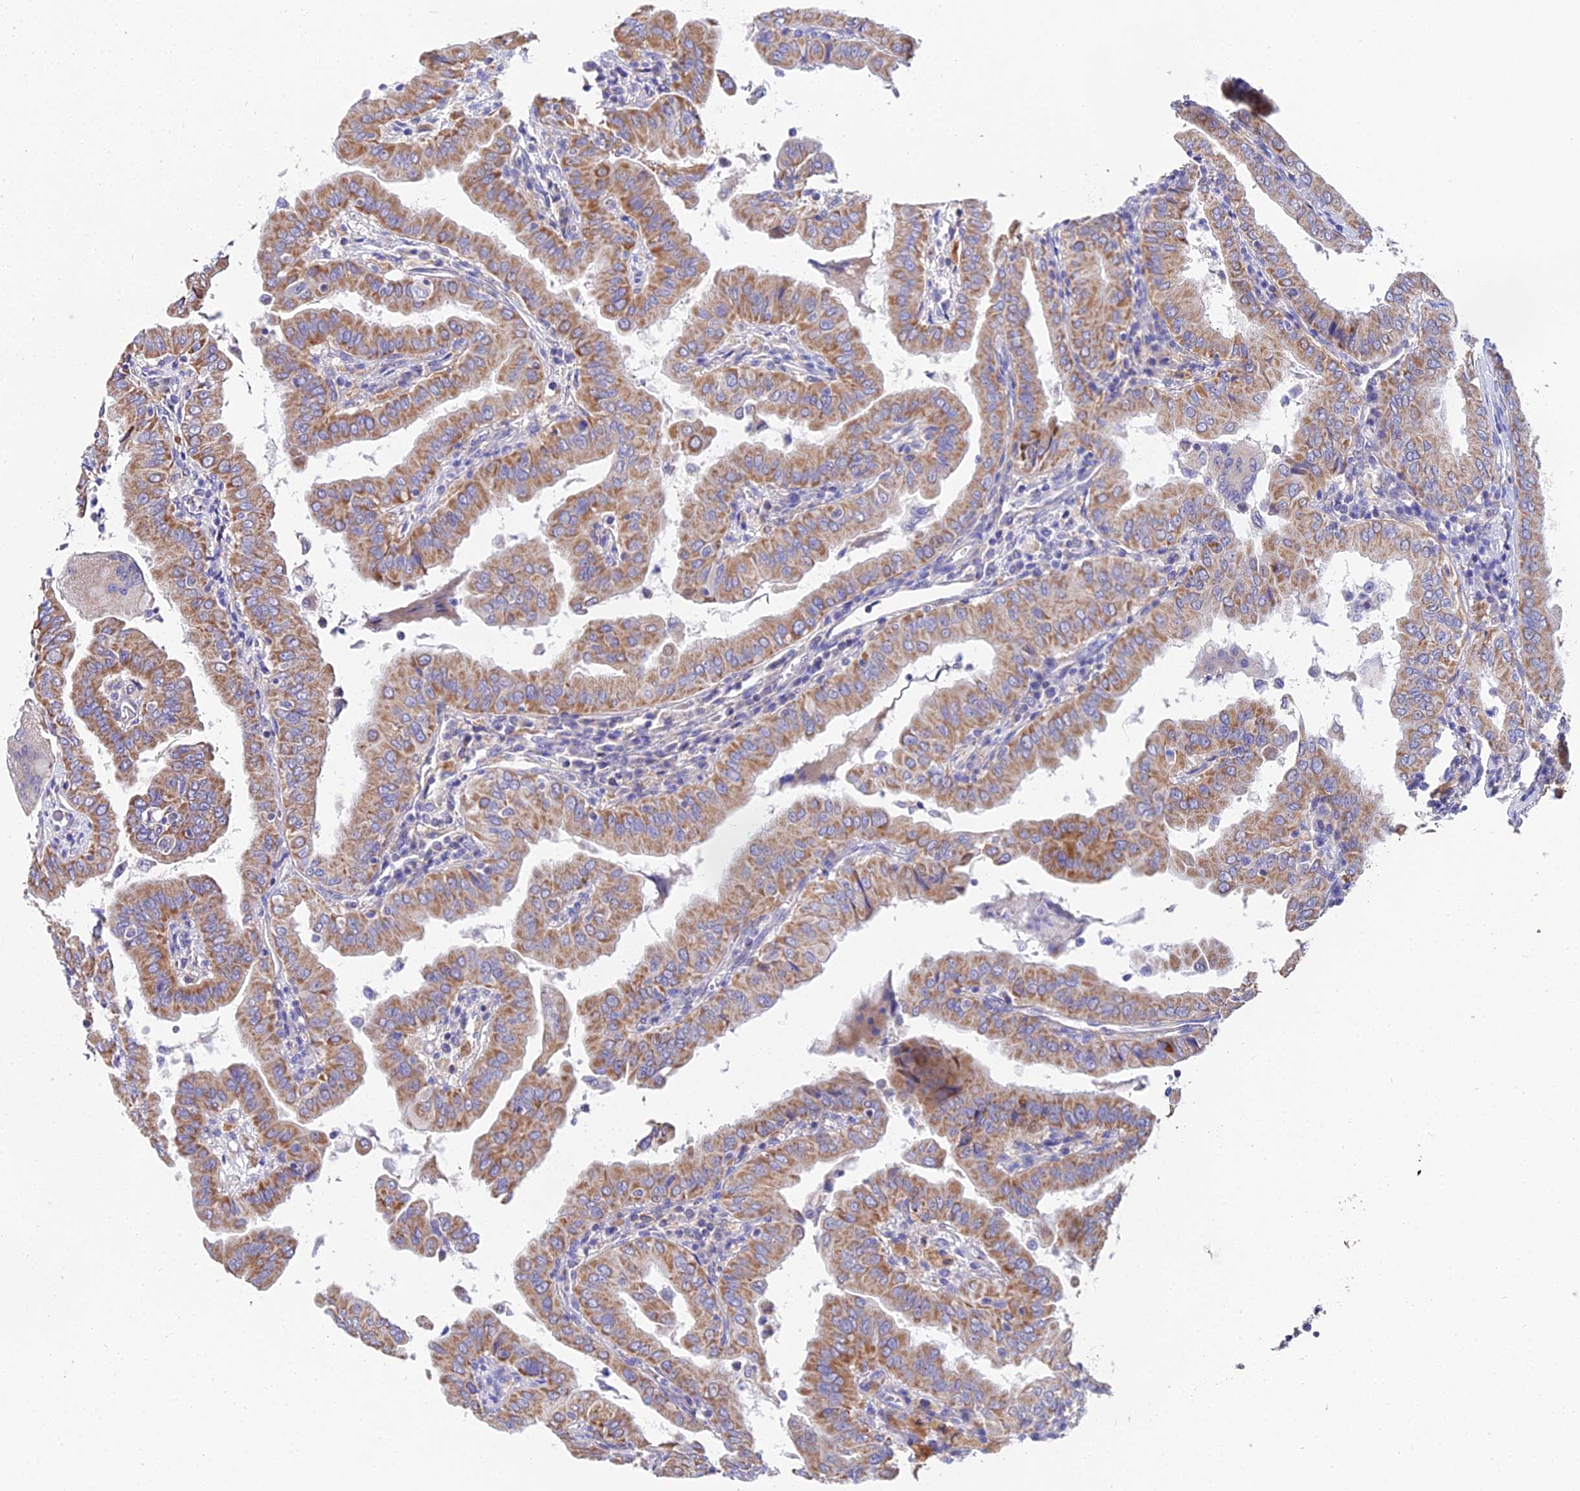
{"staining": {"intensity": "moderate", "quantity": ">75%", "location": "cytoplasmic/membranous"}, "tissue": "thyroid cancer", "cell_type": "Tumor cells", "image_type": "cancer", "snomed": [{"axis": "morphology", "description": "Papillary adenocarcinoma, NOS"}, {"axis": "topography", "description": "Thyroid gland"}], "caption": "Thyroid papillary adenocarcinoma stained for a protein (brown) displays moderate cytoplasmic/membranous positive positivity in about >75% of tumor cells.", "gene": "PPP2R2C", "patient": {"sex": "male", "age": 33}}